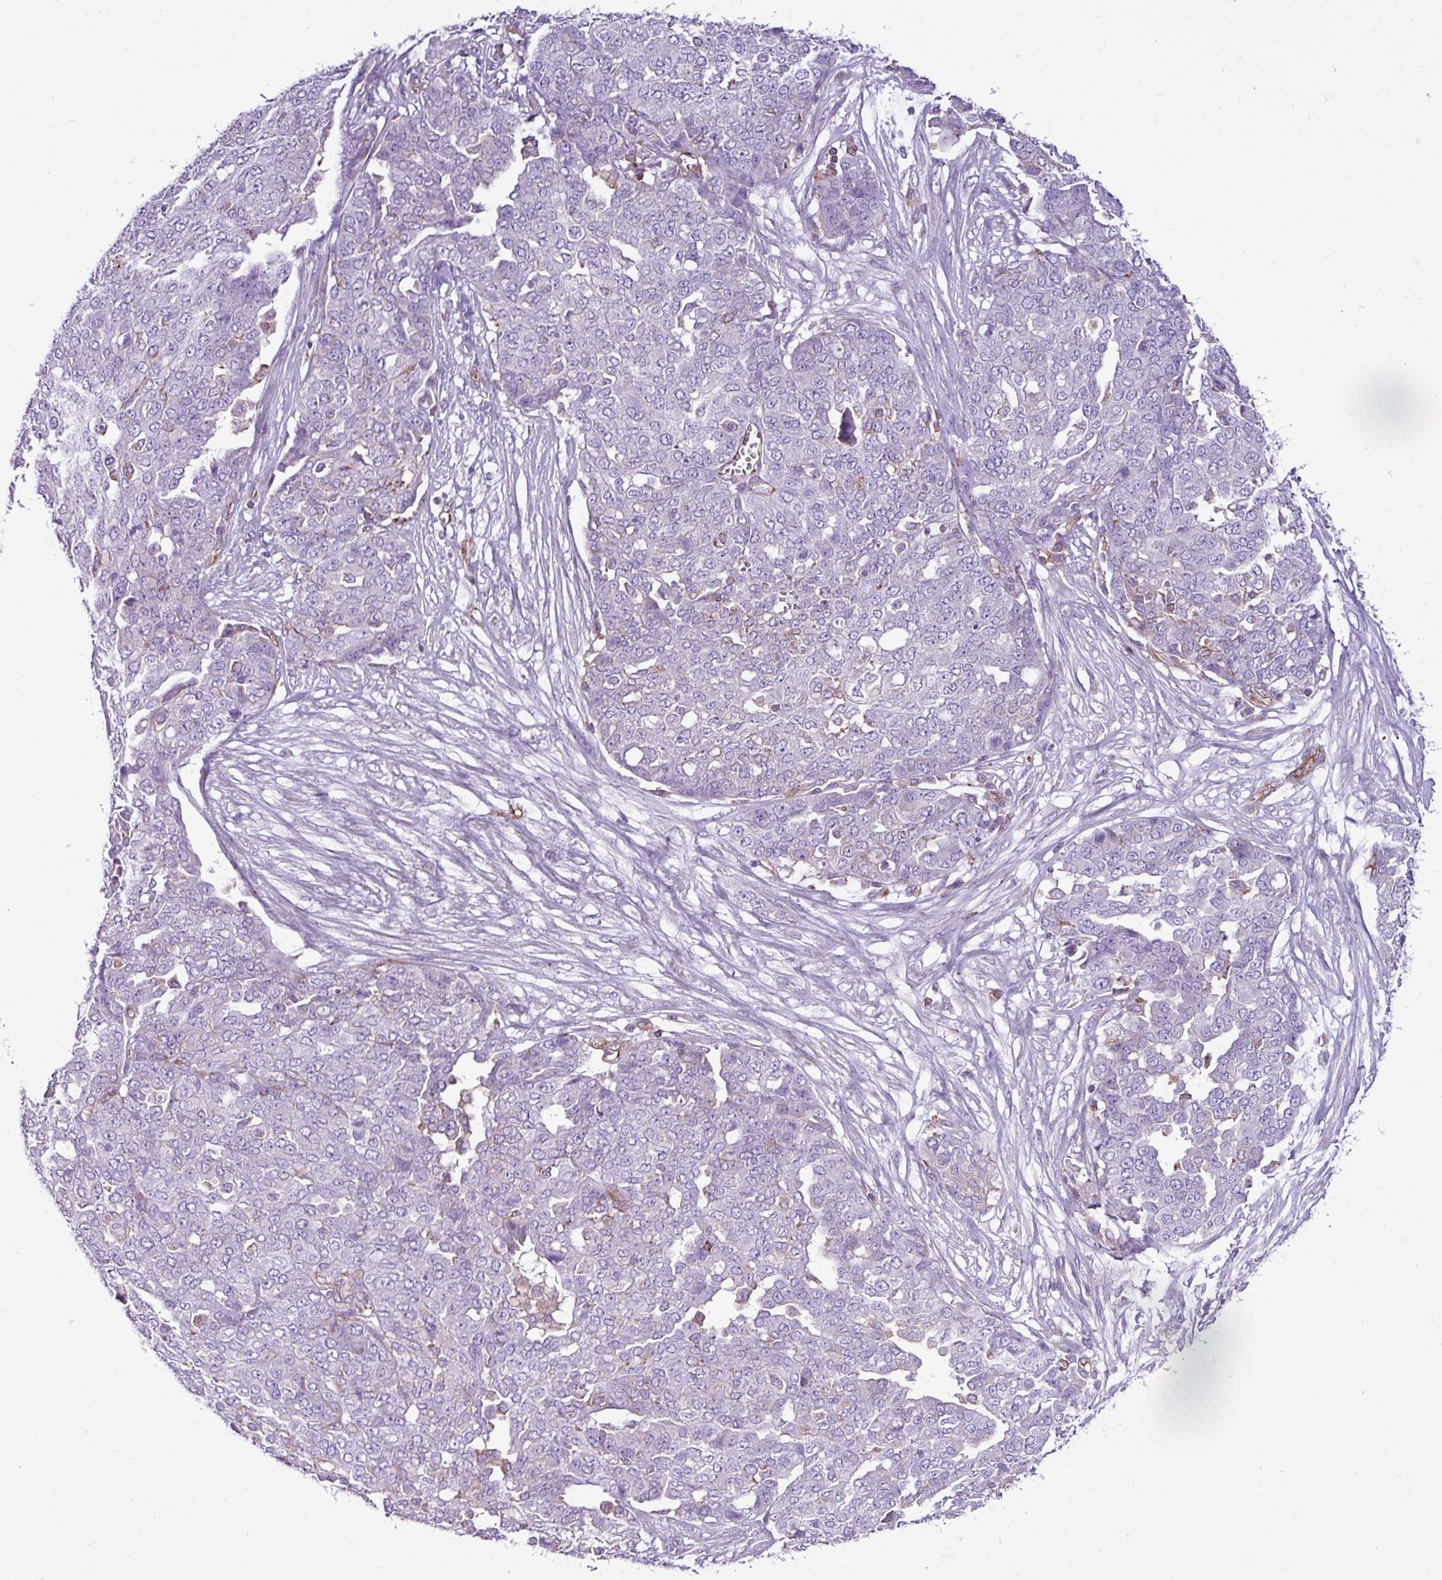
{"staining": {"intensity": "negative", "quantity": "none", "location": "none"}, "tissue": "ovarian cancer", "cell_type": "Tumor cells", "image_type": "cancer", "snomed": [{"axis": "morphology", "description": "Cystadenocarcinoma, serous, NOS"}, {"axis": "topography", "description": "Soft tissue"}, {"axis": "topography", "description": "Ovary"}], "caption": "There is no significant expression in tumor cells of ovarian serous cystadenocarcinoma.", "gene": "EME2", "patient": {"sex": "female", "age": 57}}